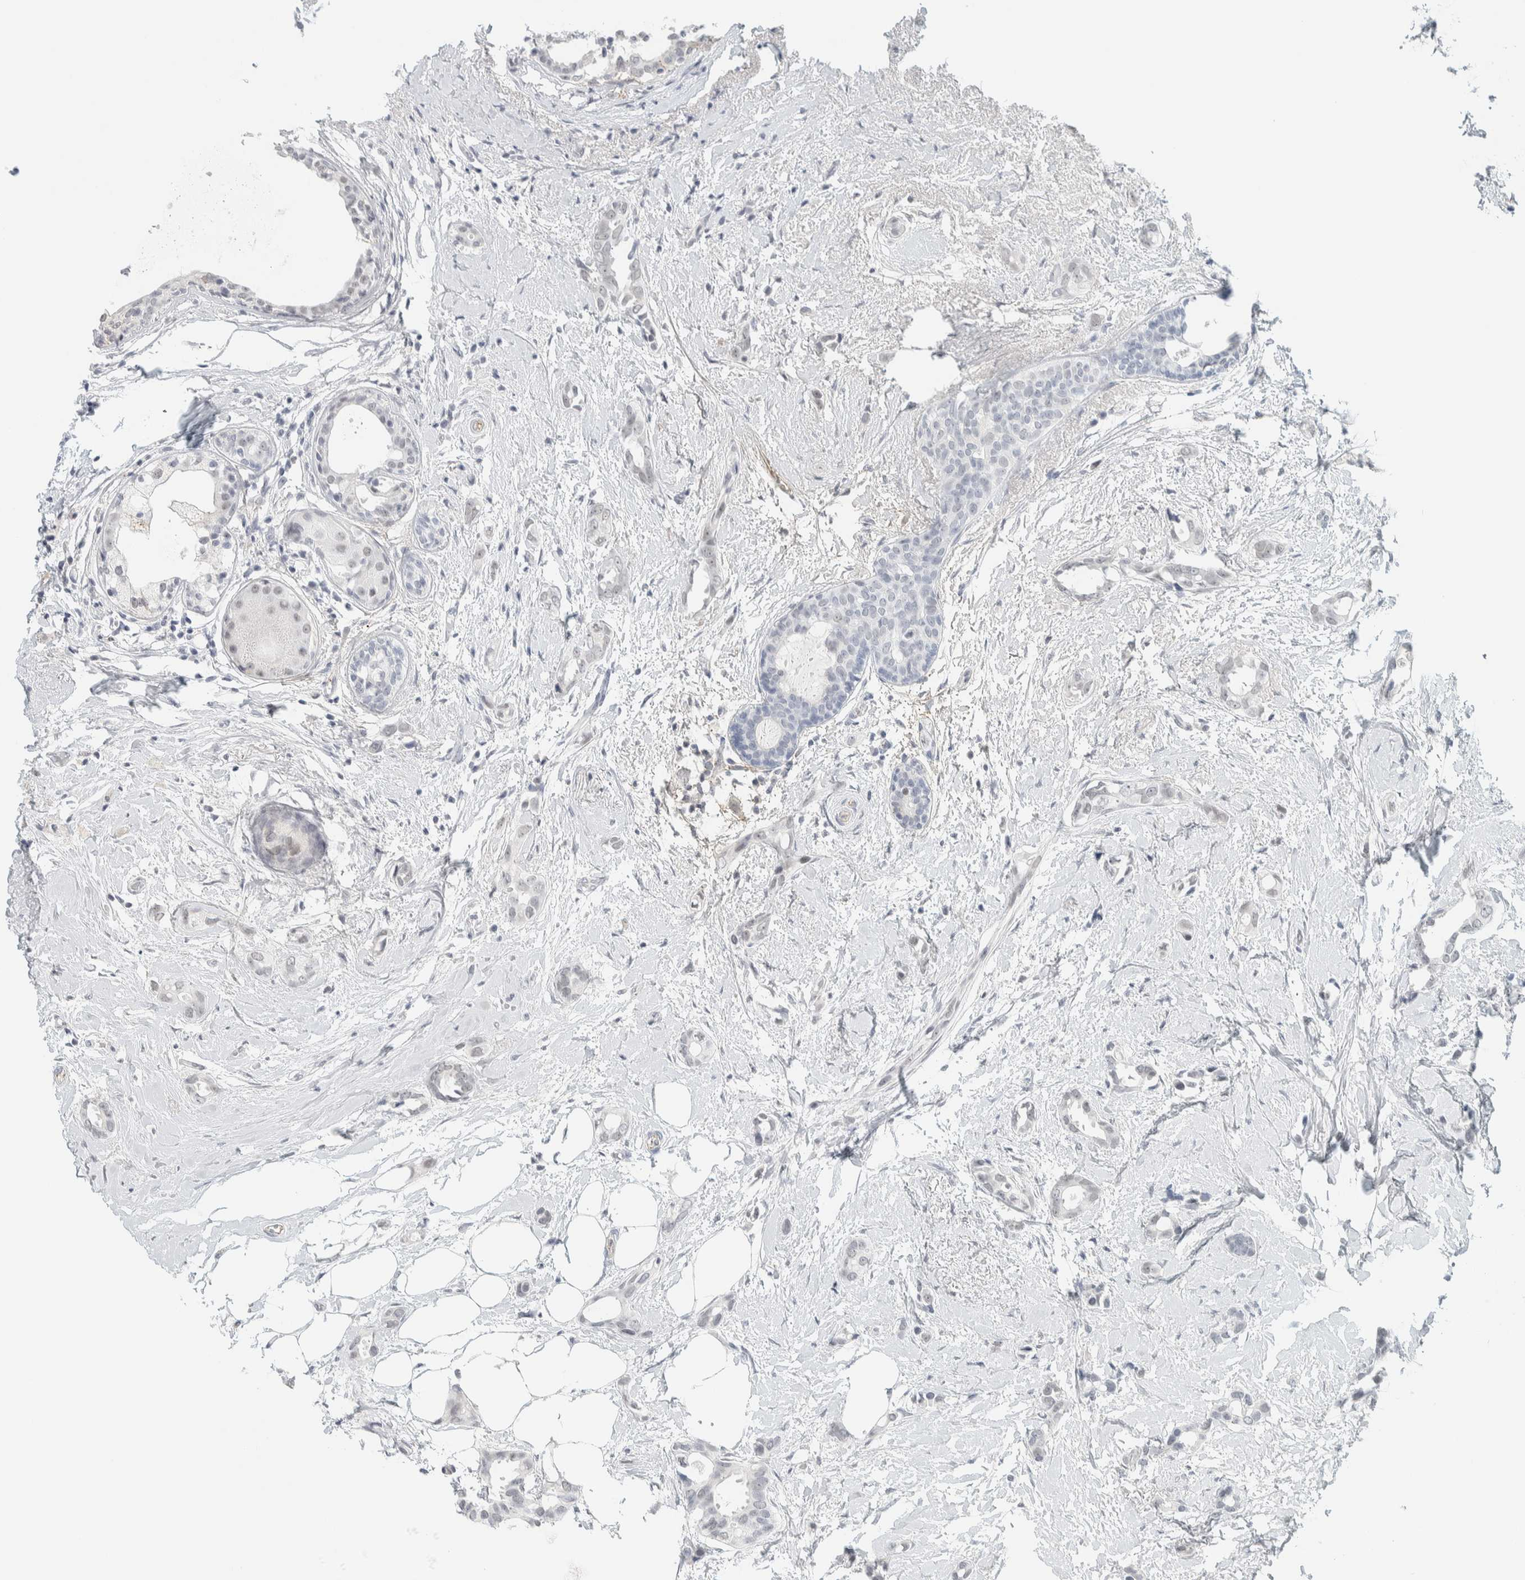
{"staining": {"intensity": "negative", "quantity": "none", "location": "none"}, "tissue": "breast cancer", "cell_type": "Tumor cells", "image_type": "cancer", "snomed": [{"axis": "morphology", "description": "Duct carcinoma"}, {"axis": "topography", "description": "Breast"}], "caption": "This is an IHC image of human intraductal carcinoma (breast). There is no staining in tumor cells.", "gene": "CDH17", "patient": {"sex": "female", "age": 55}}